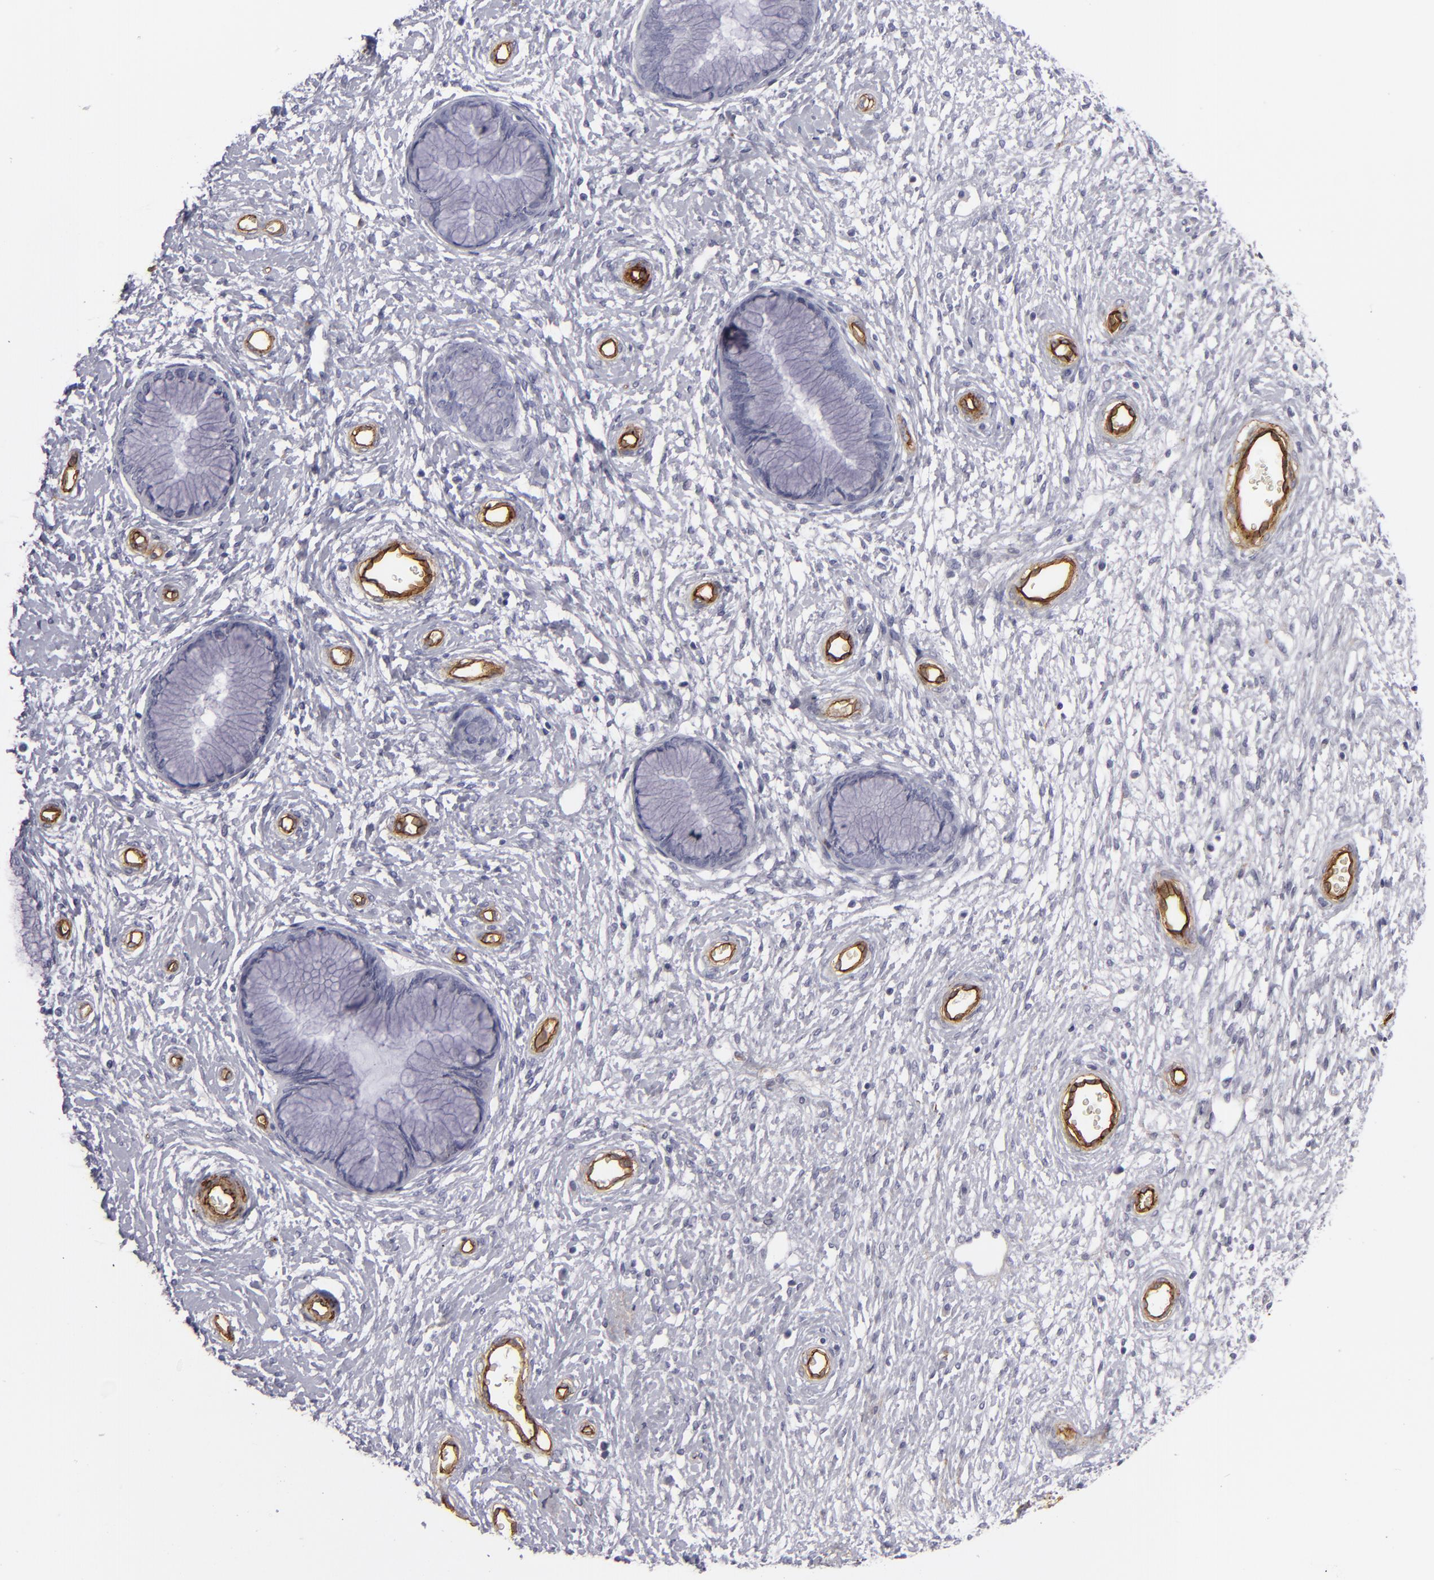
{"staining": {"intensity": "negative", "quantity": "none", "location": "none"}, "tissue": "cervix", "cell_type": "Glandular cells", "image_type": "normal", "snomed": [{"axis": "morphology", "description": "Normal tissue, NOS"}, {"axis": "topography", "description": "Cervix"}], "caption": "The immunohistochemistry (IHC) photomicrograph has no significant positivity in glandular cells of cervix. (Immunohistochemistry (ihc), brightfield microscopy, high magnification).", "gene": "MCAM", "patient": {"sex": "female", "age": 55}}